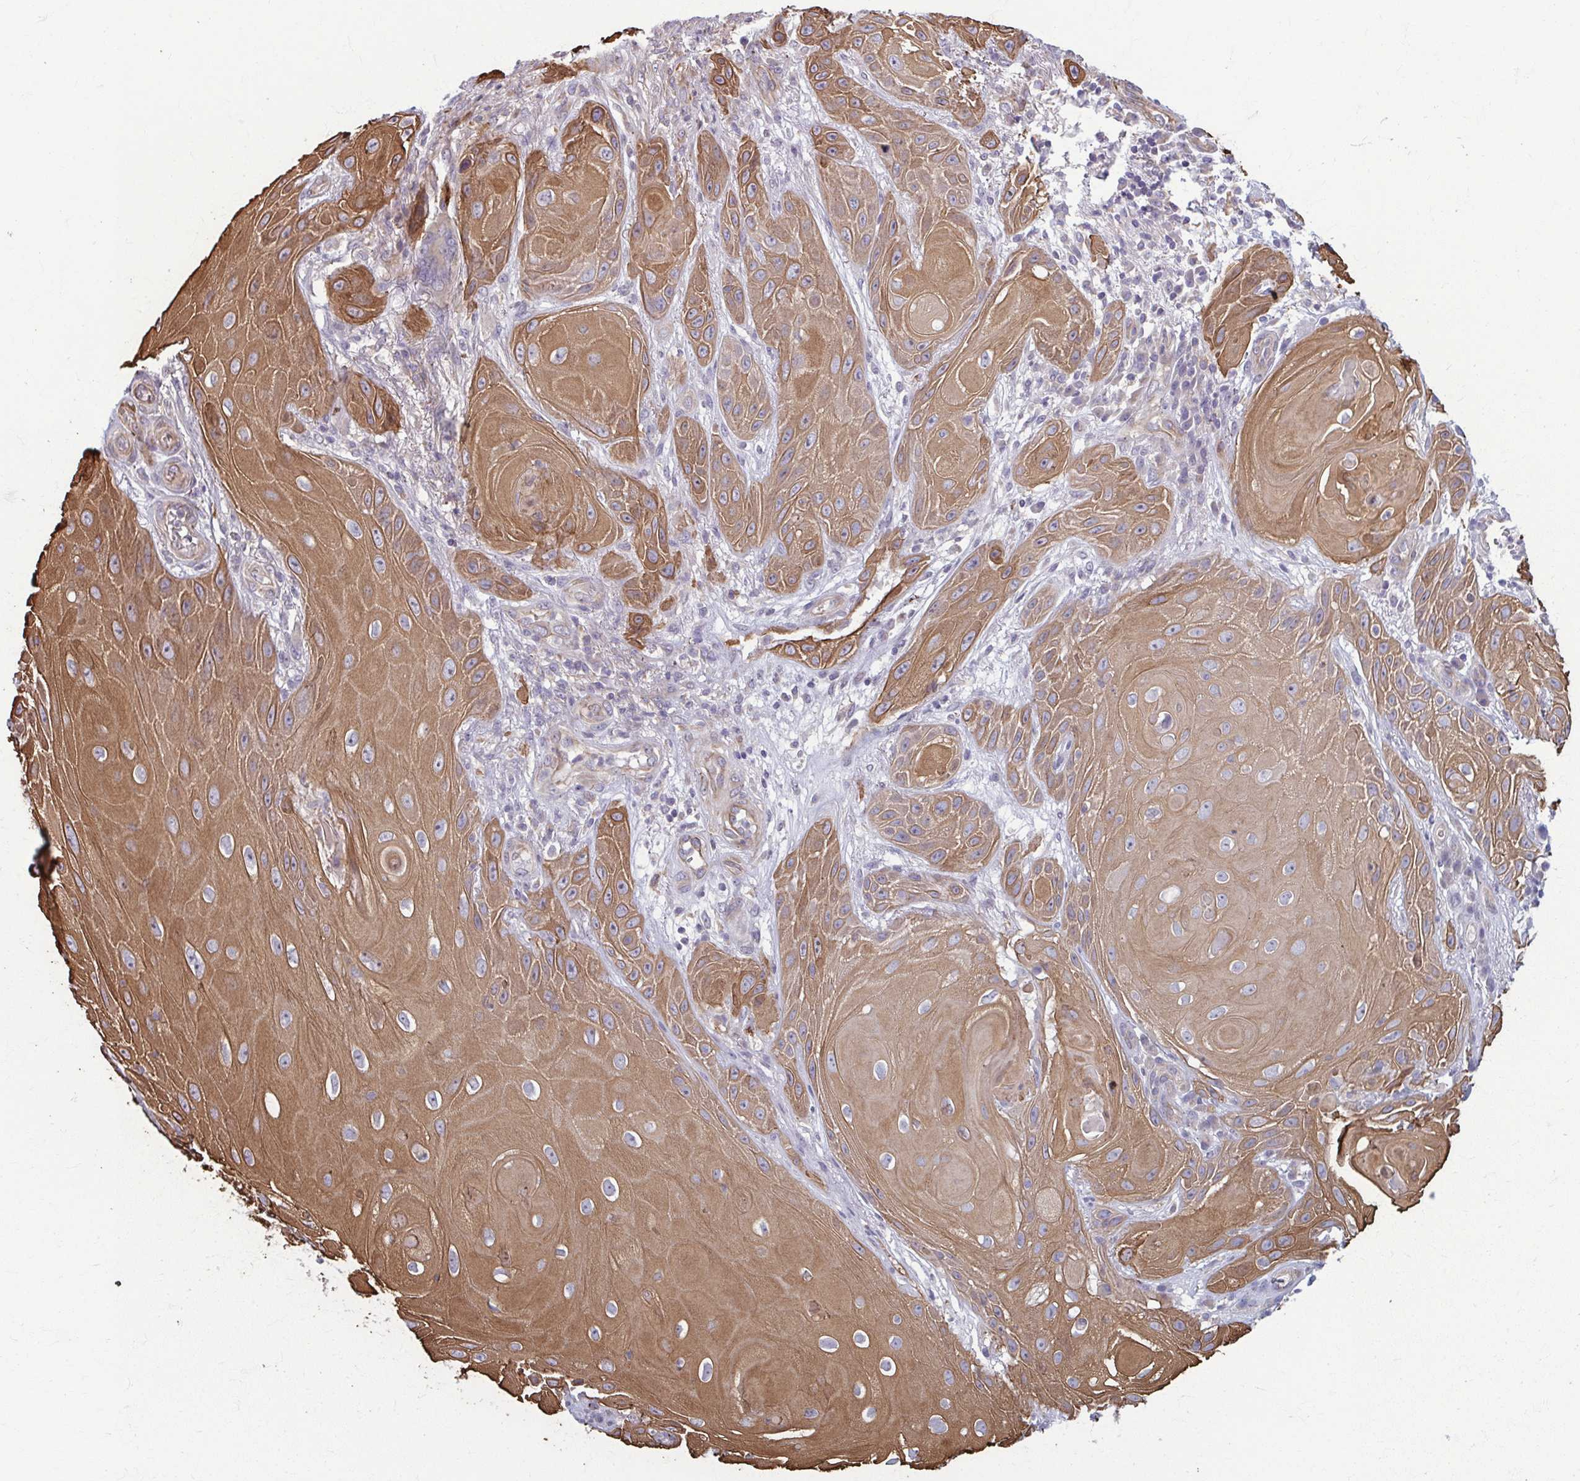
{"staining": {"intensity": "moderate", "quantity": ">75%", "location": "cytoplasmic/membranous"}, "tissue": "skin cancer", "cell_type": "Tumor cells", "image_type": "cancer", "snomed": [{"axis": "morphology", "description": "Squamous cell carcinoma, NOS"}, {"axis": "topography", "description": "Skin"}], "caption": "Protein positivity by immunohistochemistry (IHC) shows moderate cytoplasmic/membranous positivity in about >75% of tumor cells in skin squamous cell carcinoma.", "gene": "EID2B", "patient": {"sex": "male", "age": 62}}